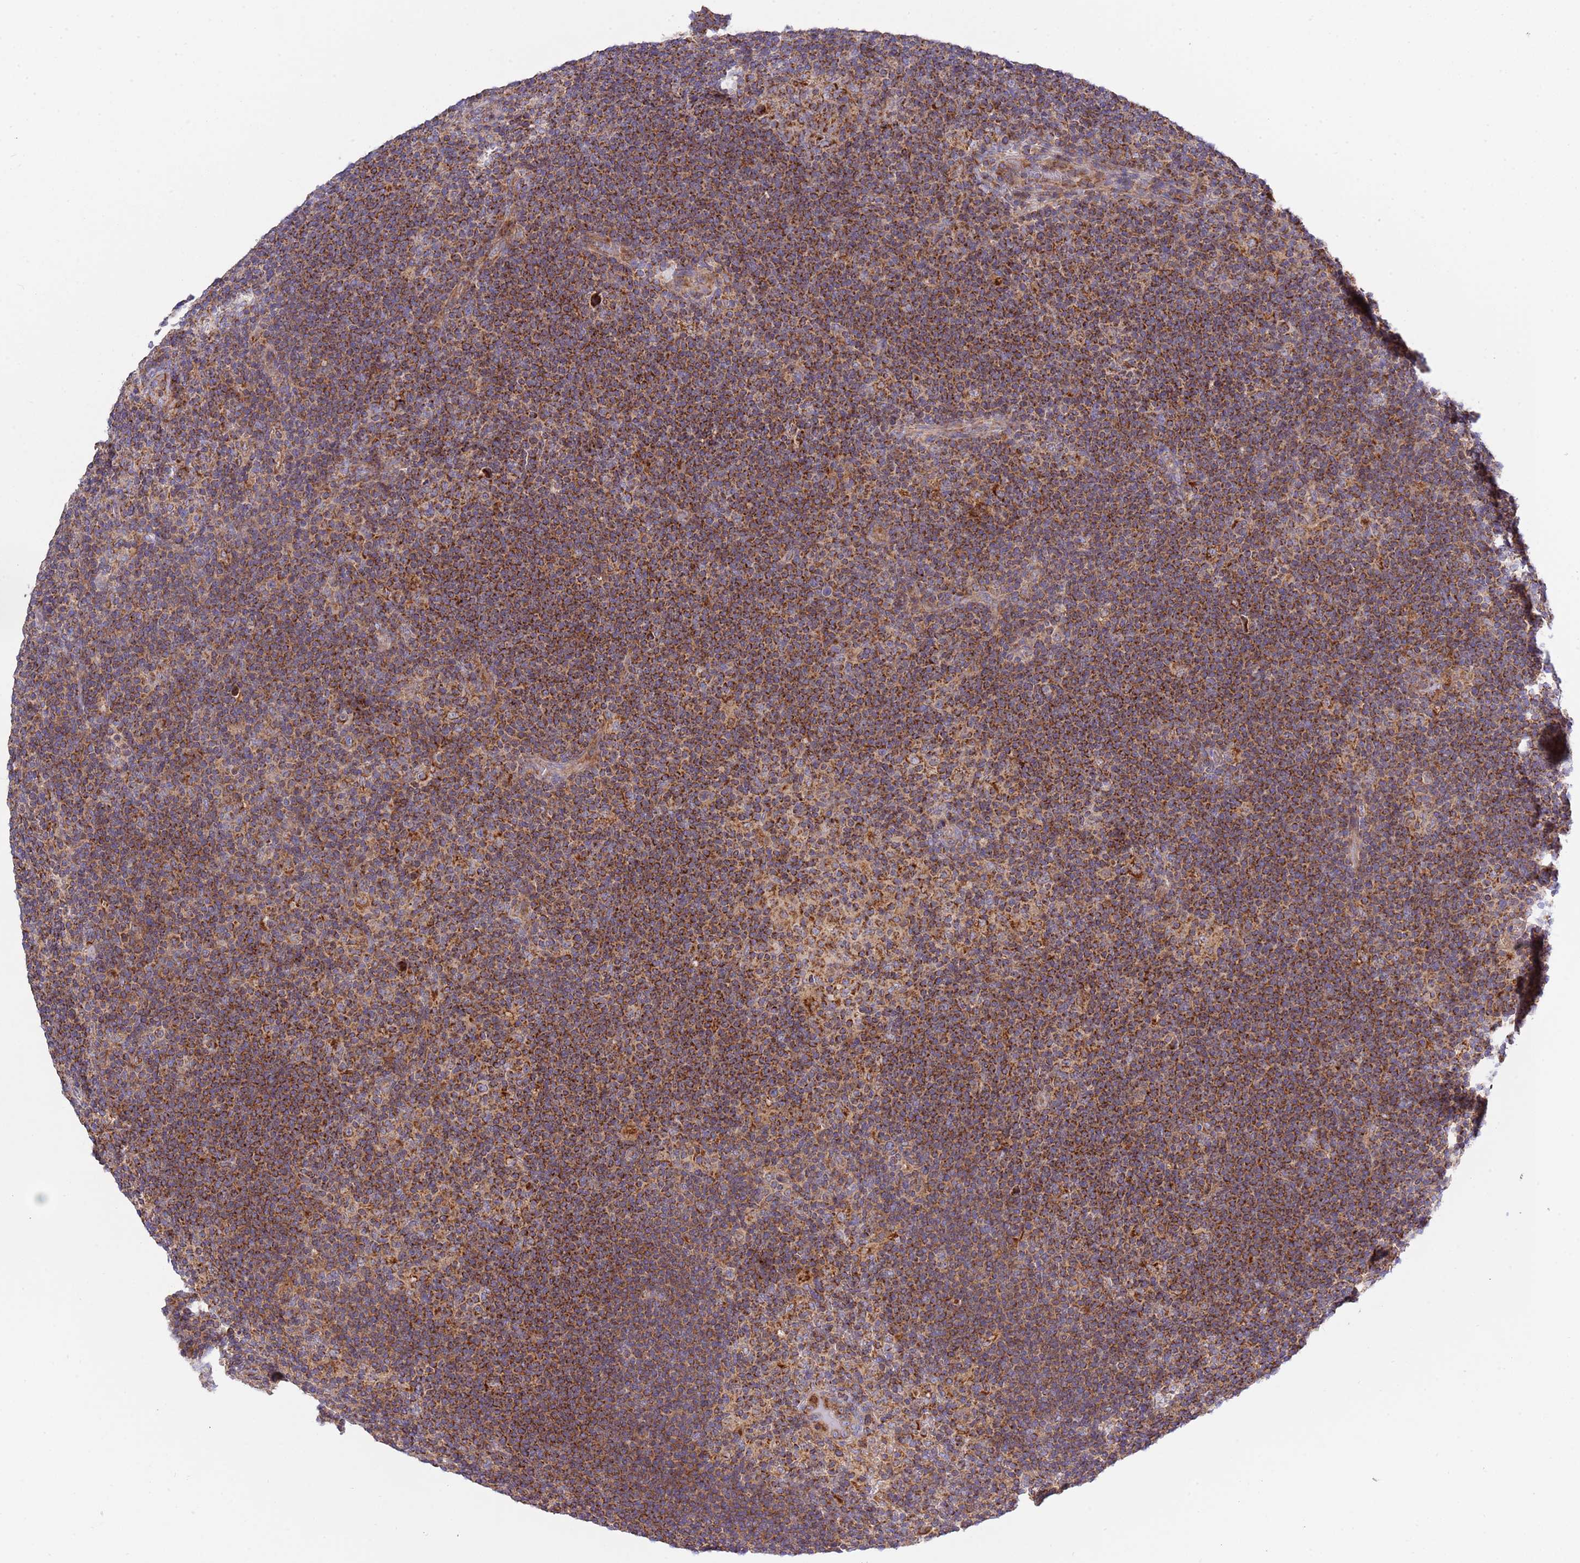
{"staining": {"intensity": "moderate", "quantity": ">75%", "location": "cytoplasmic/membranous"}, "tissue": "lymphoma", "cell_type": "Tumor cells", "image_type": "cancer", "snomed": [{"axis": "morphology", "description": "Hodgkin's disease, NOS"}, {"axis": "topography", "description": "Lymph node"}], "caption": "There is medium levels of moderate cytoplasmic/membranous positivity in tumor cells of Hodgkin's disease, as demonstrated by immunohistochemical staining (brown color).", "gene": "IRS4", "patient": {"sex": "female", "age": 57}}